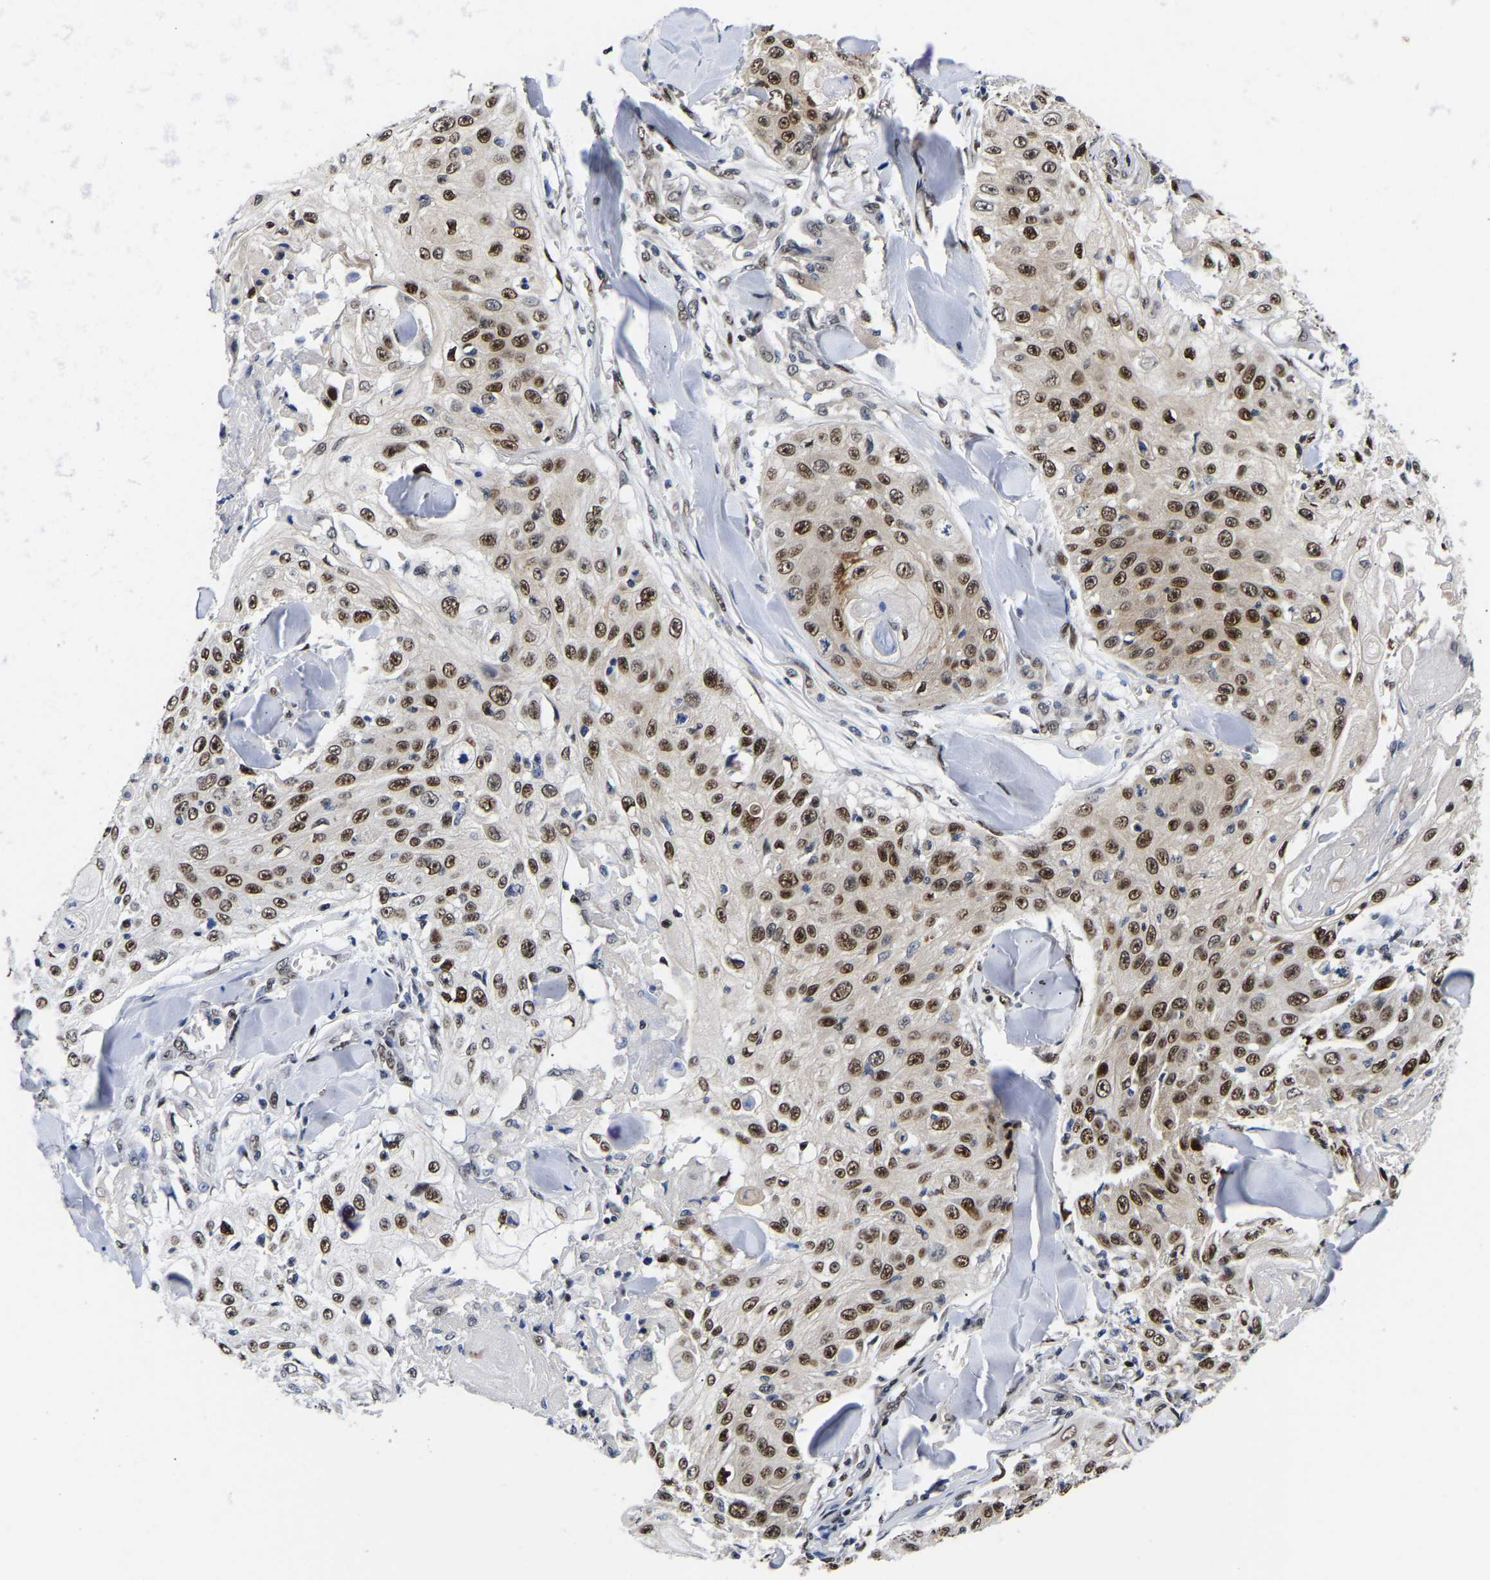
{"staining": {"intensity": "strong", "quantity": ">75%", "location": "nuclear"}, "tissue": "skin cancer", "cell_type": "Tumor cells", "image_type": "cancer", "snomed": [{"axis": "morphology", "description": "Squamous cell carcinoma, NOS"}, {"axis": "topography", "description": "Skin"}], "caption": "Skin cancer (squamous cell carcinoma) stained with a brown dye exhibits strong nuclear positive staining in about >75% of tumor cells.", "gene": "PTRHD1", "patient": {"sex": "male", "age": 86}}